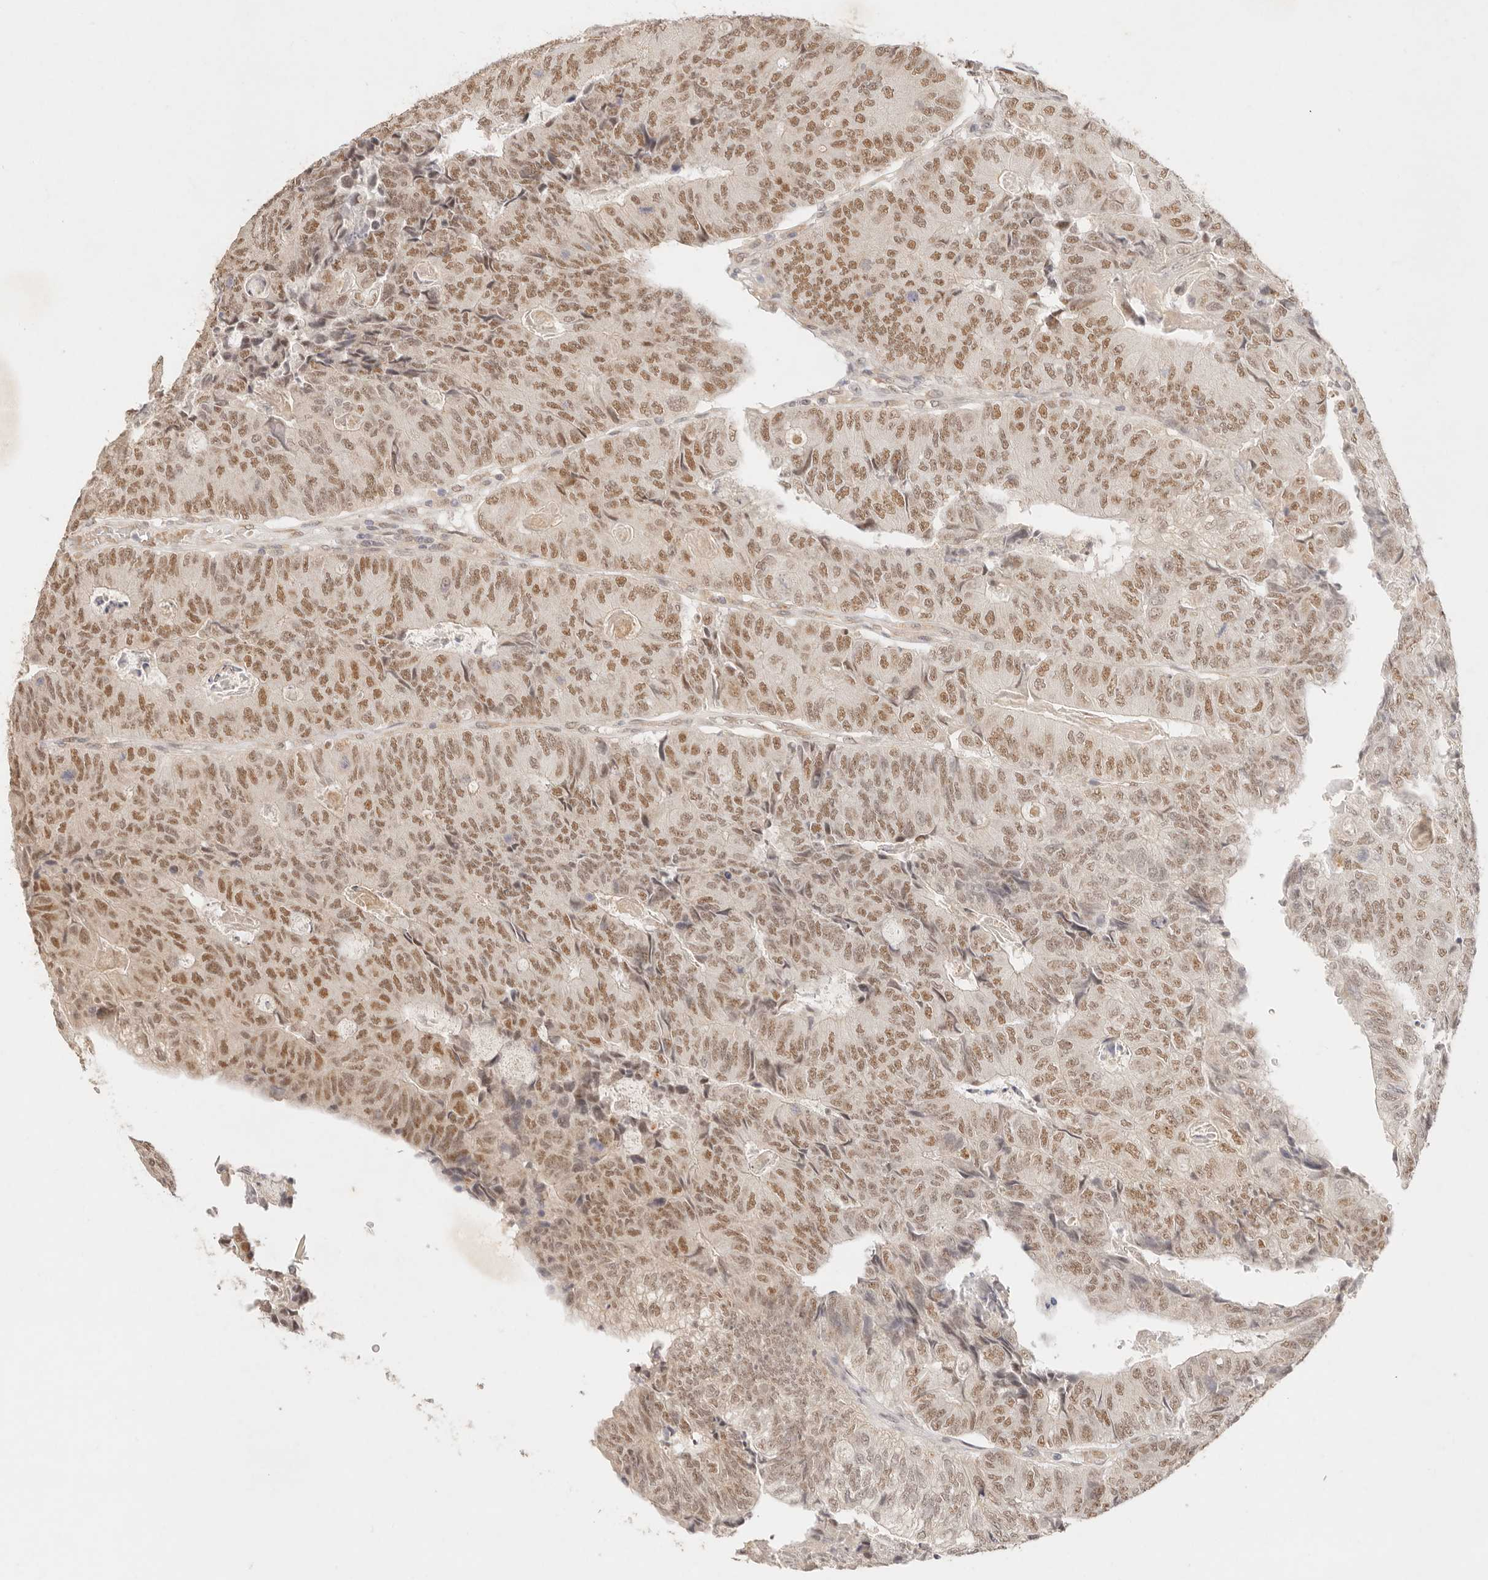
{"staining": {"intensity": "moderate", "quantity": ">75%", "location": "nuclear"}, "tissue": "colorectal cancer", "cell_type": "Tumor cells", "image_type": "cancer", "snomed": [{"axis": "morphology", "description": "Adenocarcinoma, NOS"}, {"axis": "topography", "description": "Colon"}], "caption": "Moderate nuclear protein positivity is identified in about >75% of tumor cells in adenocarcinoma (colorectal). (DAB IHC, brown staining for protein, blue staining for nuclei).", "gene": "GPR156", "patient": {"sex": "female", "age": 67}}